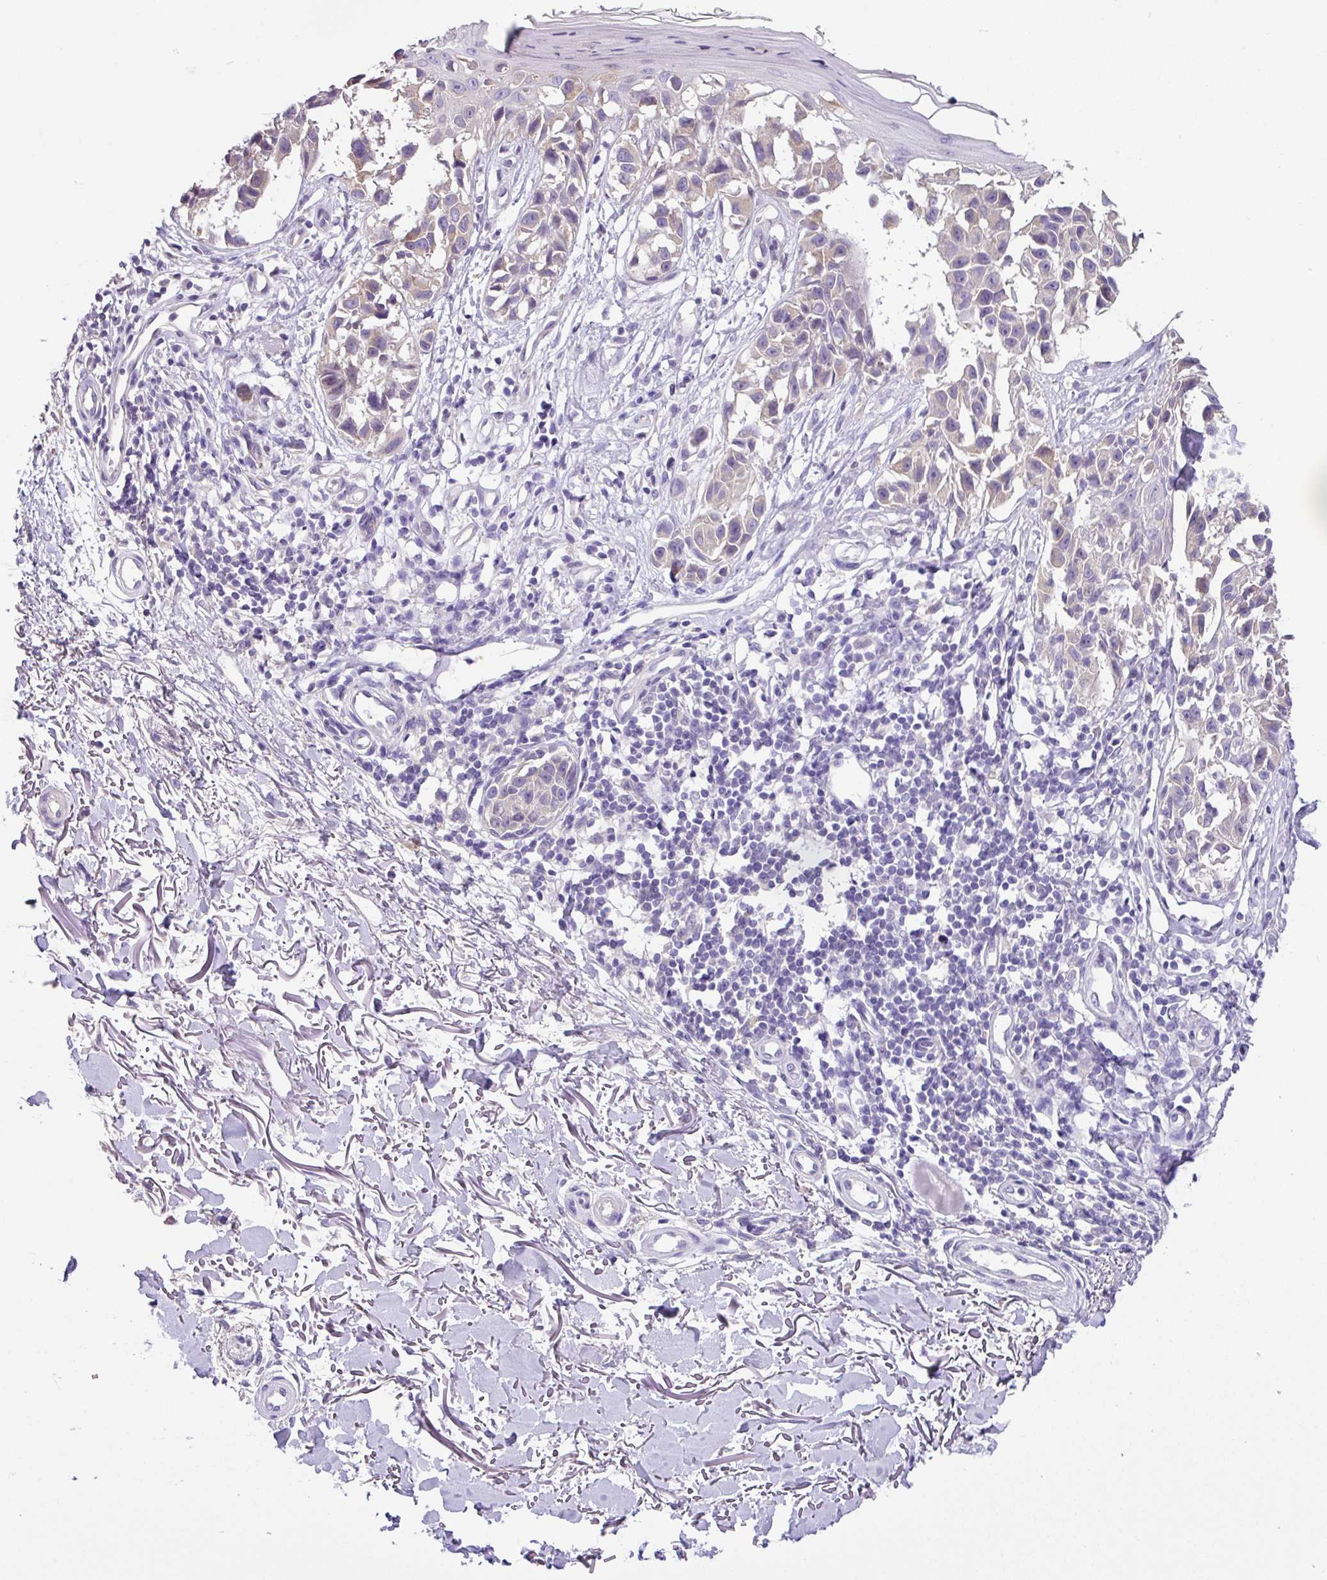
{"staining": {"intensity": "weak", "quantity": "<25%", "location": "cytoplasmic/membranous"}, "tissue": "melanoma", "cell_type": "Tumor cells", "image_type": "cancer", "snomed": [{"axis": "morphology", "description": "Malignant melanoma, NOS"}, {"axis": "topography", "description": "Skin"}], "caption": "Immunohistochemical staining of melanoma shows no significant staining in tumor cells.", "gene": "ZG16", "patient": {"sex": "male", "age": 73}}